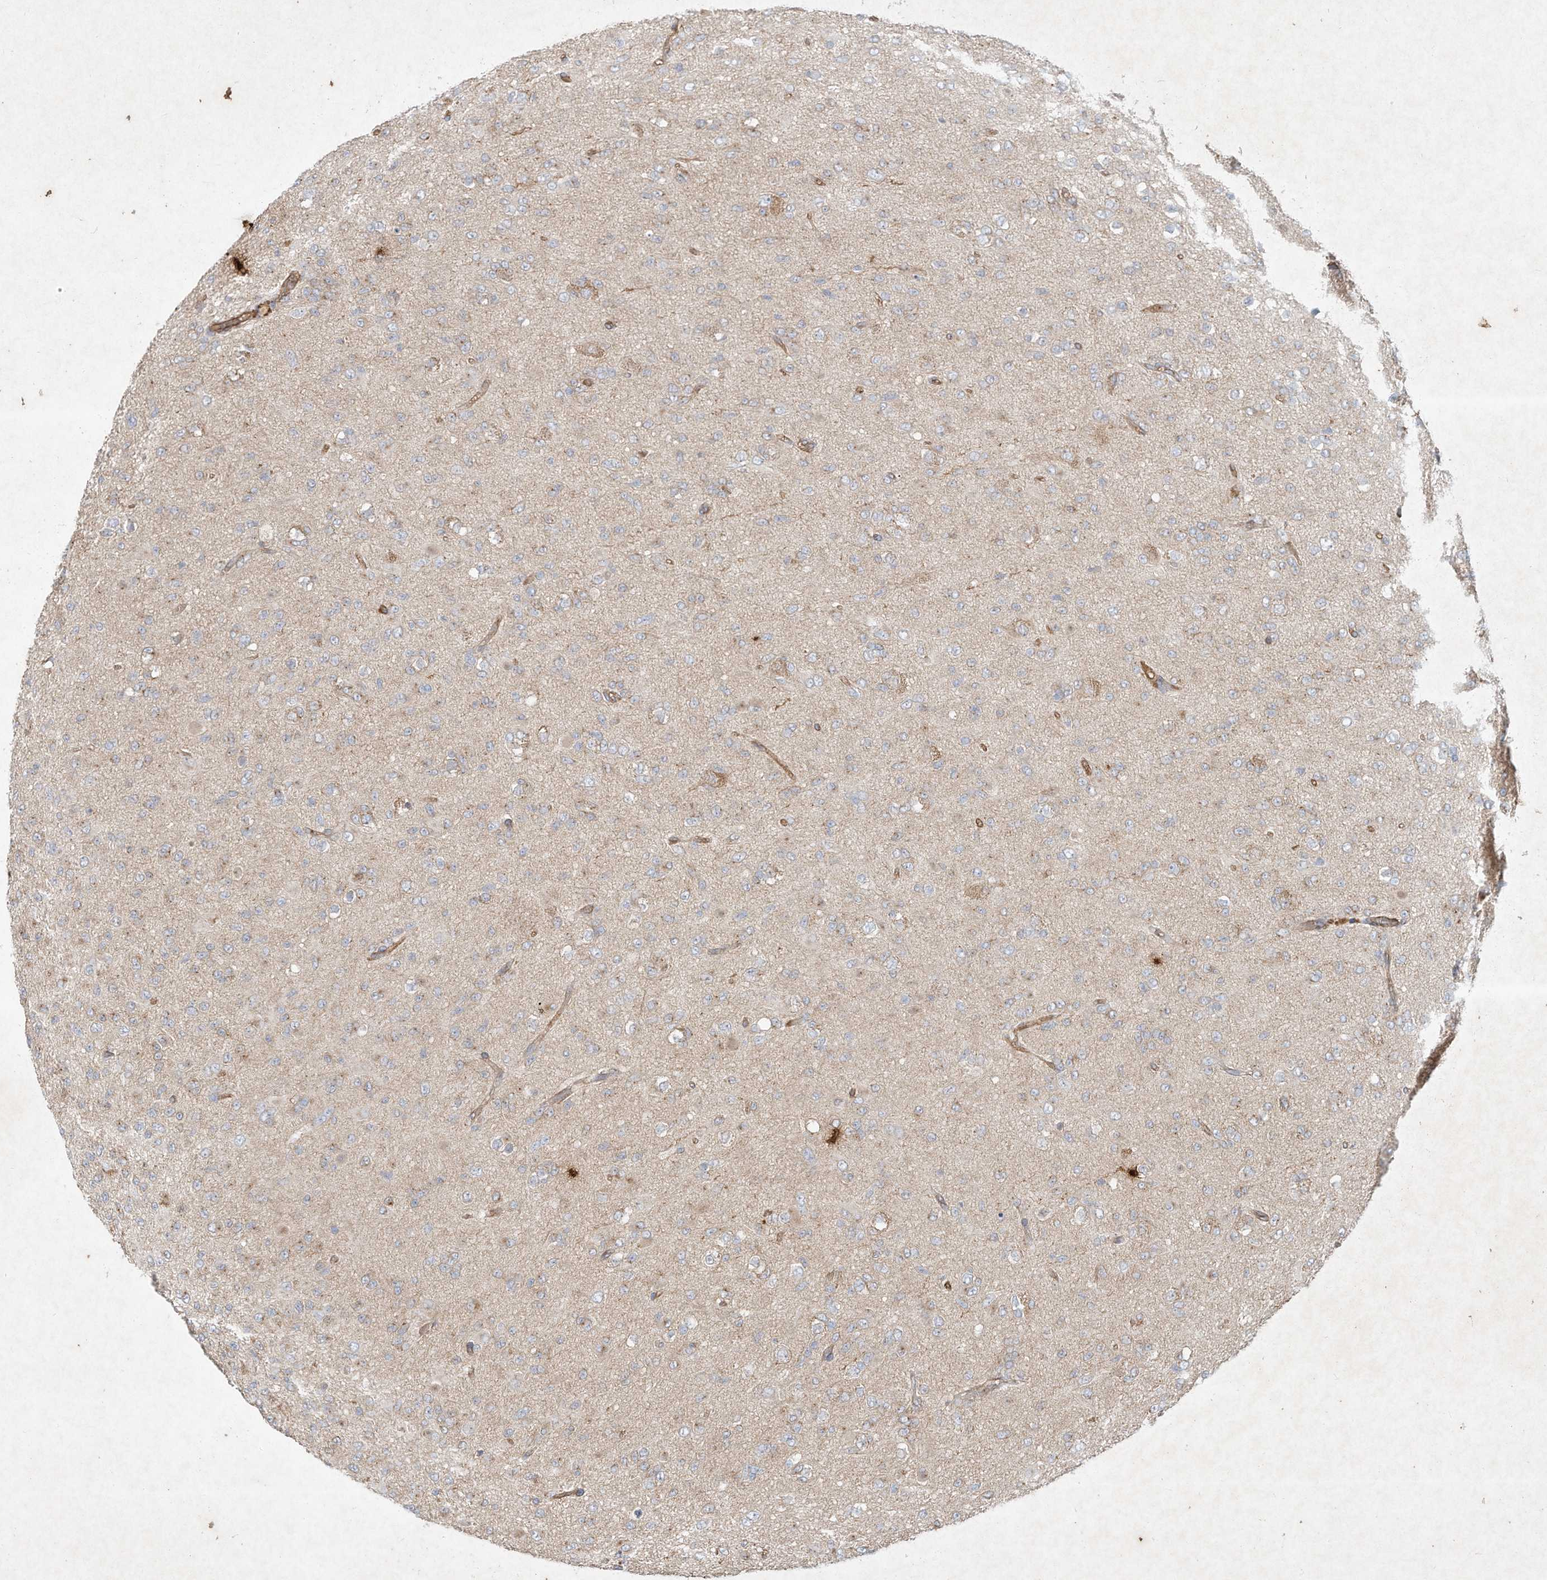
{"staining": {"intensity": "weak", "quantity": "25%-75%", "location": "cytoplasmic/membranous"}, "tissue": "glioma", "cell_type": "Tumor cells", "image_type": "cancer", "snomed": [{"axis": "morphology", "description": "Glioma, malignant, Low grade"}, {"axis": "topography", "description": "Brain"}], "caption": "An image showing weak cytoplasmic/membranous expression in approximately 25%-75% of tumor cells in malignant glioma (low-grade), as visualized by brown immunohistochemical staining.", "gene": "HTR5A", "patient": {"sex": "male", "age": 65}}